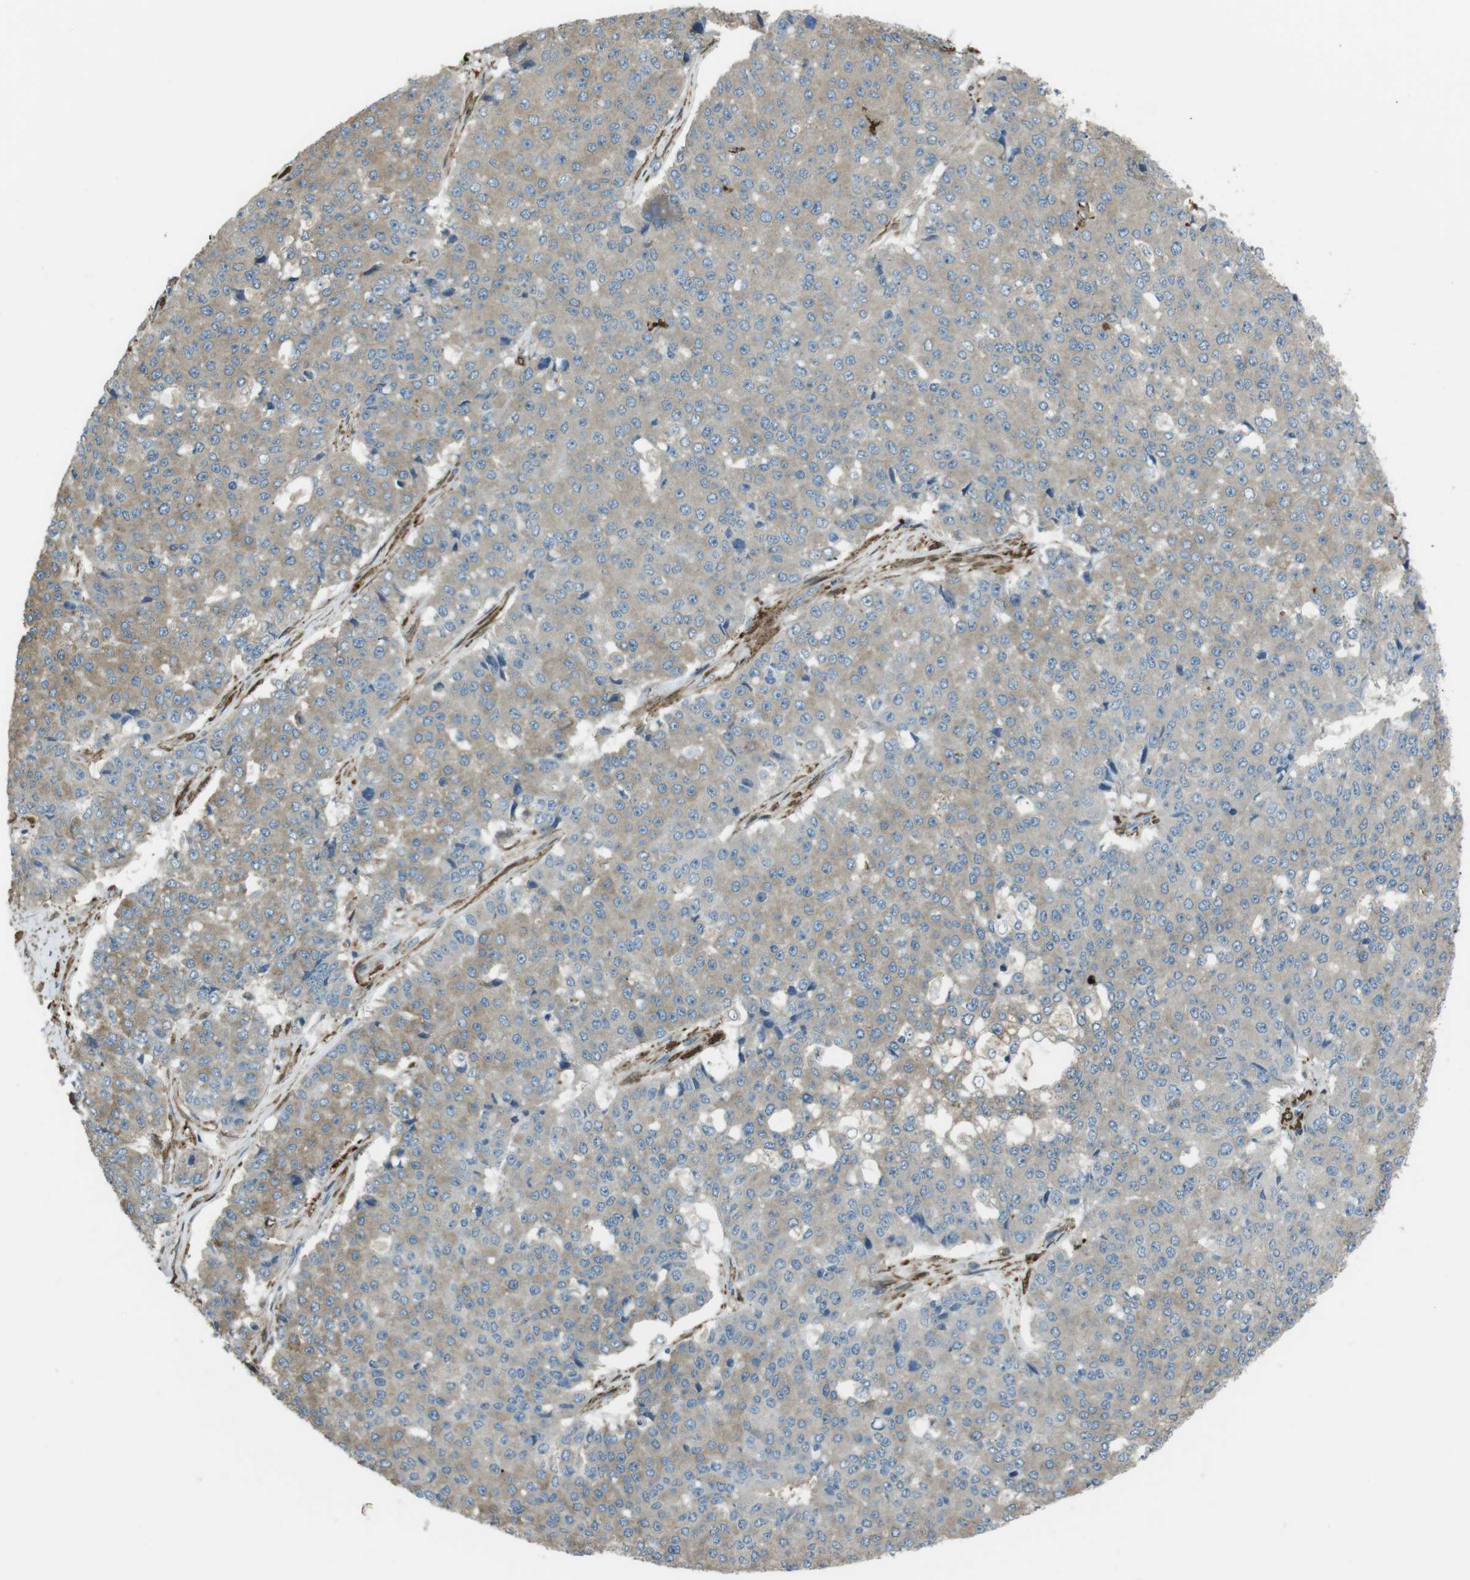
{"staining": {"intensity": "weak", "quantity": ">75%", "location": "cytoplasmic/membranous"}, "tissue": "pancreatic cancer", "cell_type": "Tumor cells", "image_type": "cancer", "snomed": [{"axis": "morphology", "description": "Adenocarcinoma, NOS"}, {"axis": "topography", "description": "Pancreas"}], "caption": "IHC image of neoplastic tissue: pancreatic adenocarcinoma stained using IHC shows low levels of weak protein expression localized specifically in the cytoplasmic/membranous of tumor cells, appearing as a cytoplasmic/membranous brown color.", "gene": "SFT2D1", "patient": {"sex": "male", "age": 50}}